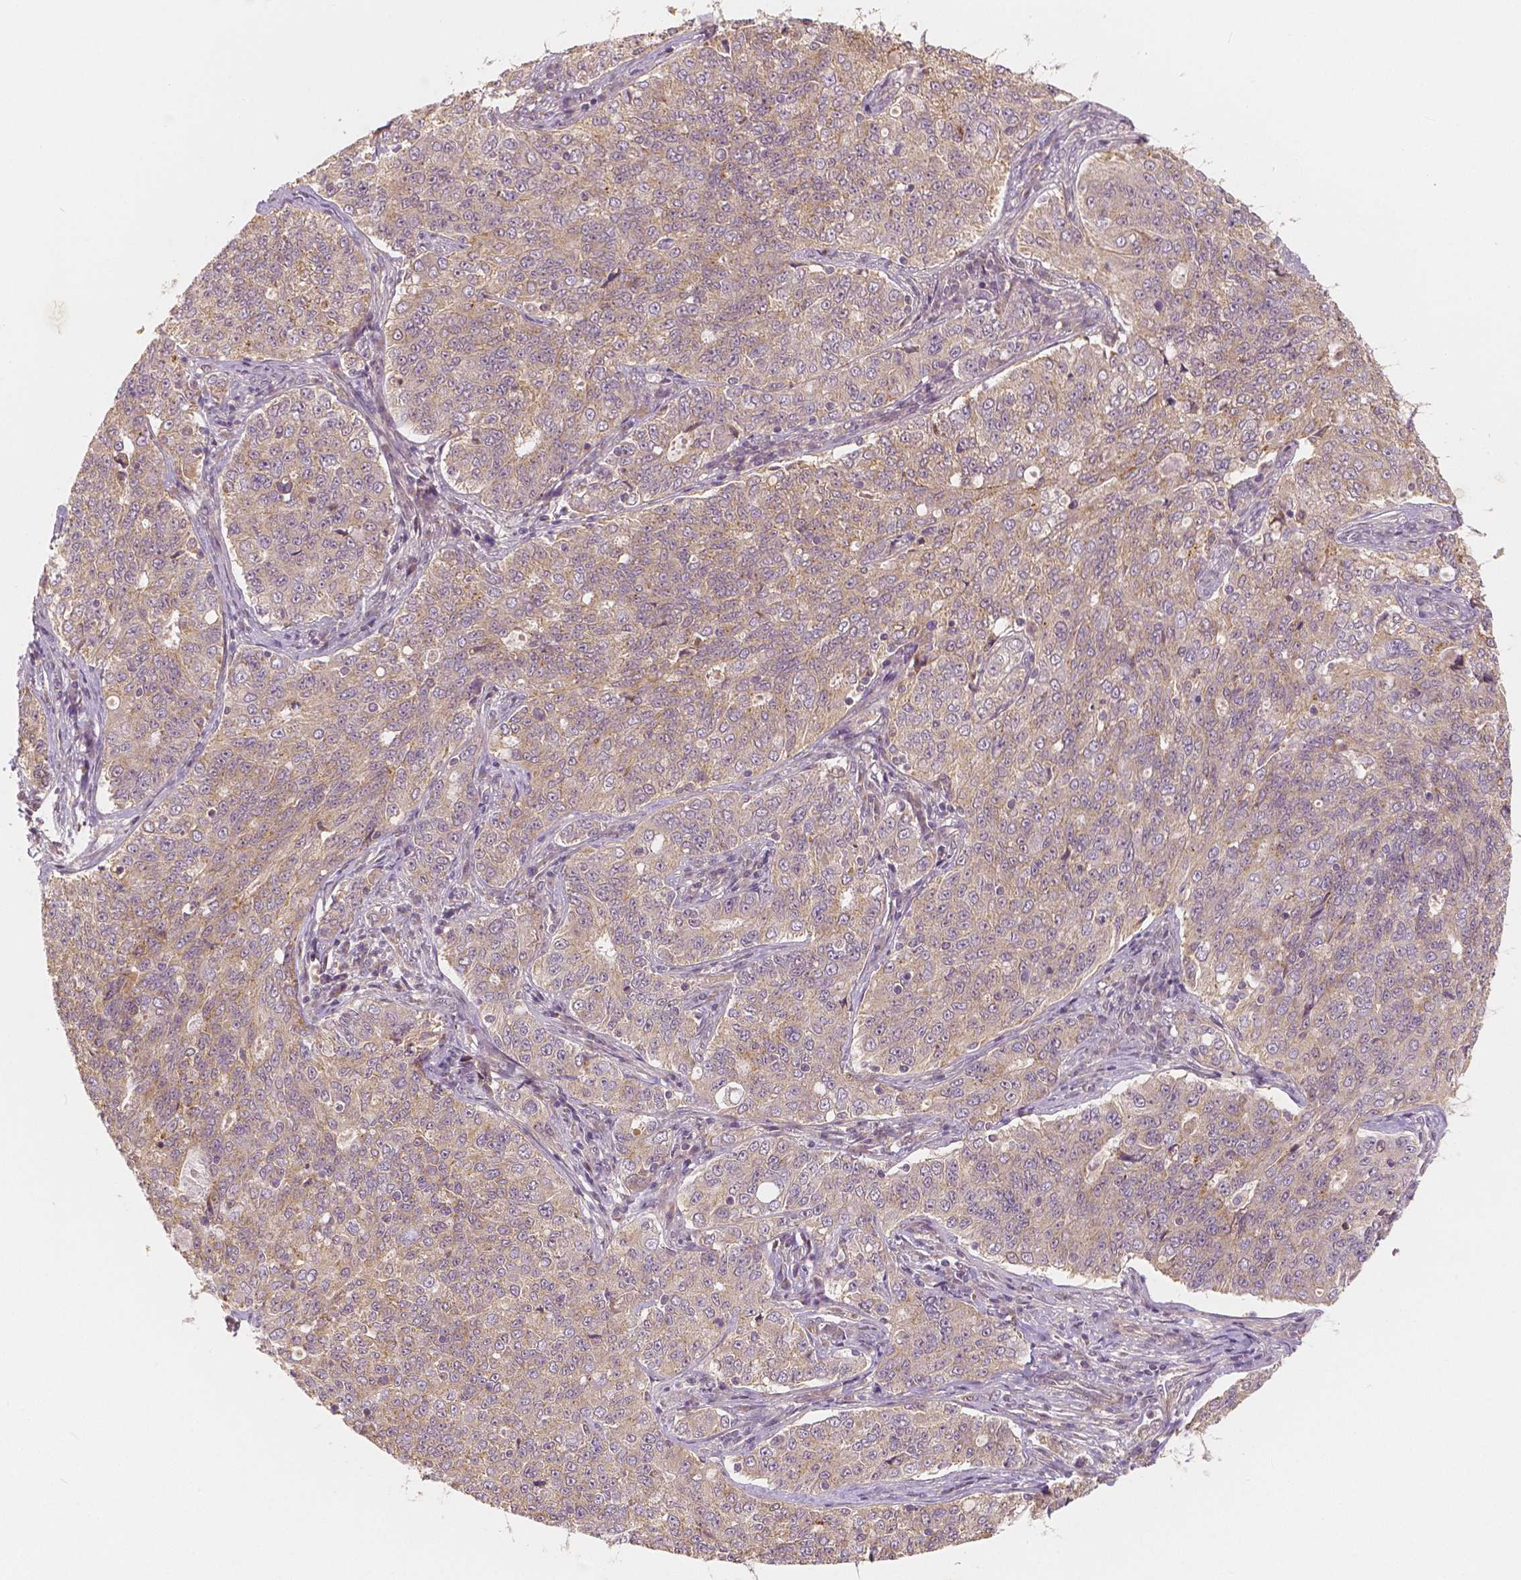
{"staining": {"intensity": "weak", "quantity": ">75%", "location": "cytoplasmic/membranous"}, "tissue": "endometrial cancer", "cell_type": "Tumor cells", "image_type": "cancer", "snomed": [{"axis": "morphology", "description": "Adenocarcinoma, NOS"}, {"axis": "topography", "description": "Endometrium"}], "caption": "Human endometrial cancer (adenocarcinoma) stained with a brown dye demonstrates weak cytoplasmic/membranous positive staining in approximately >75% of tumor cells.", "gene": "SNX12", "patient": {"sex": "female", "age": 43}}